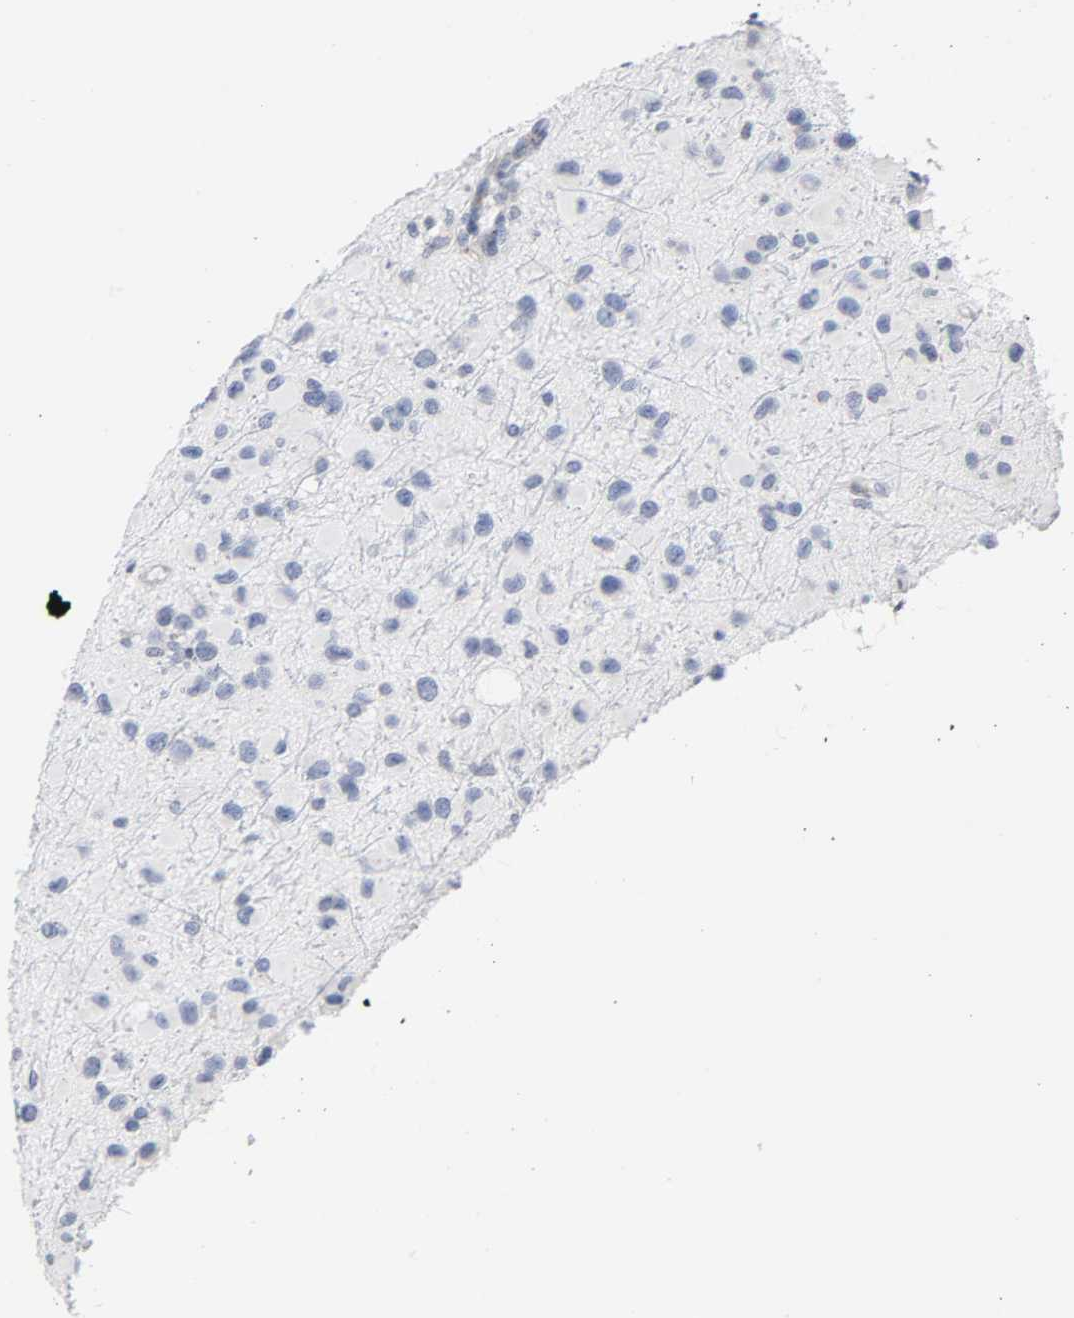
{"staining": {"intensity": "negative", "quantity": "none", "location": "none"}, "tissue": "glioma", "cell_type": "Tumor cells", "image_type": "cancer", "snomed": [{"axis": "morphology", "description": "Glioma, malignant, Low grade"}, {"axis": "topography", "description": "Brain"}], "caption": "DAB (3,3'-diaminobenzidine) immunohistochemical staining of malignant low-grade glioma shows no significant positivity in tumor cells.", "gene": "REL", "patient": {"sex": "male", "age": 42}}